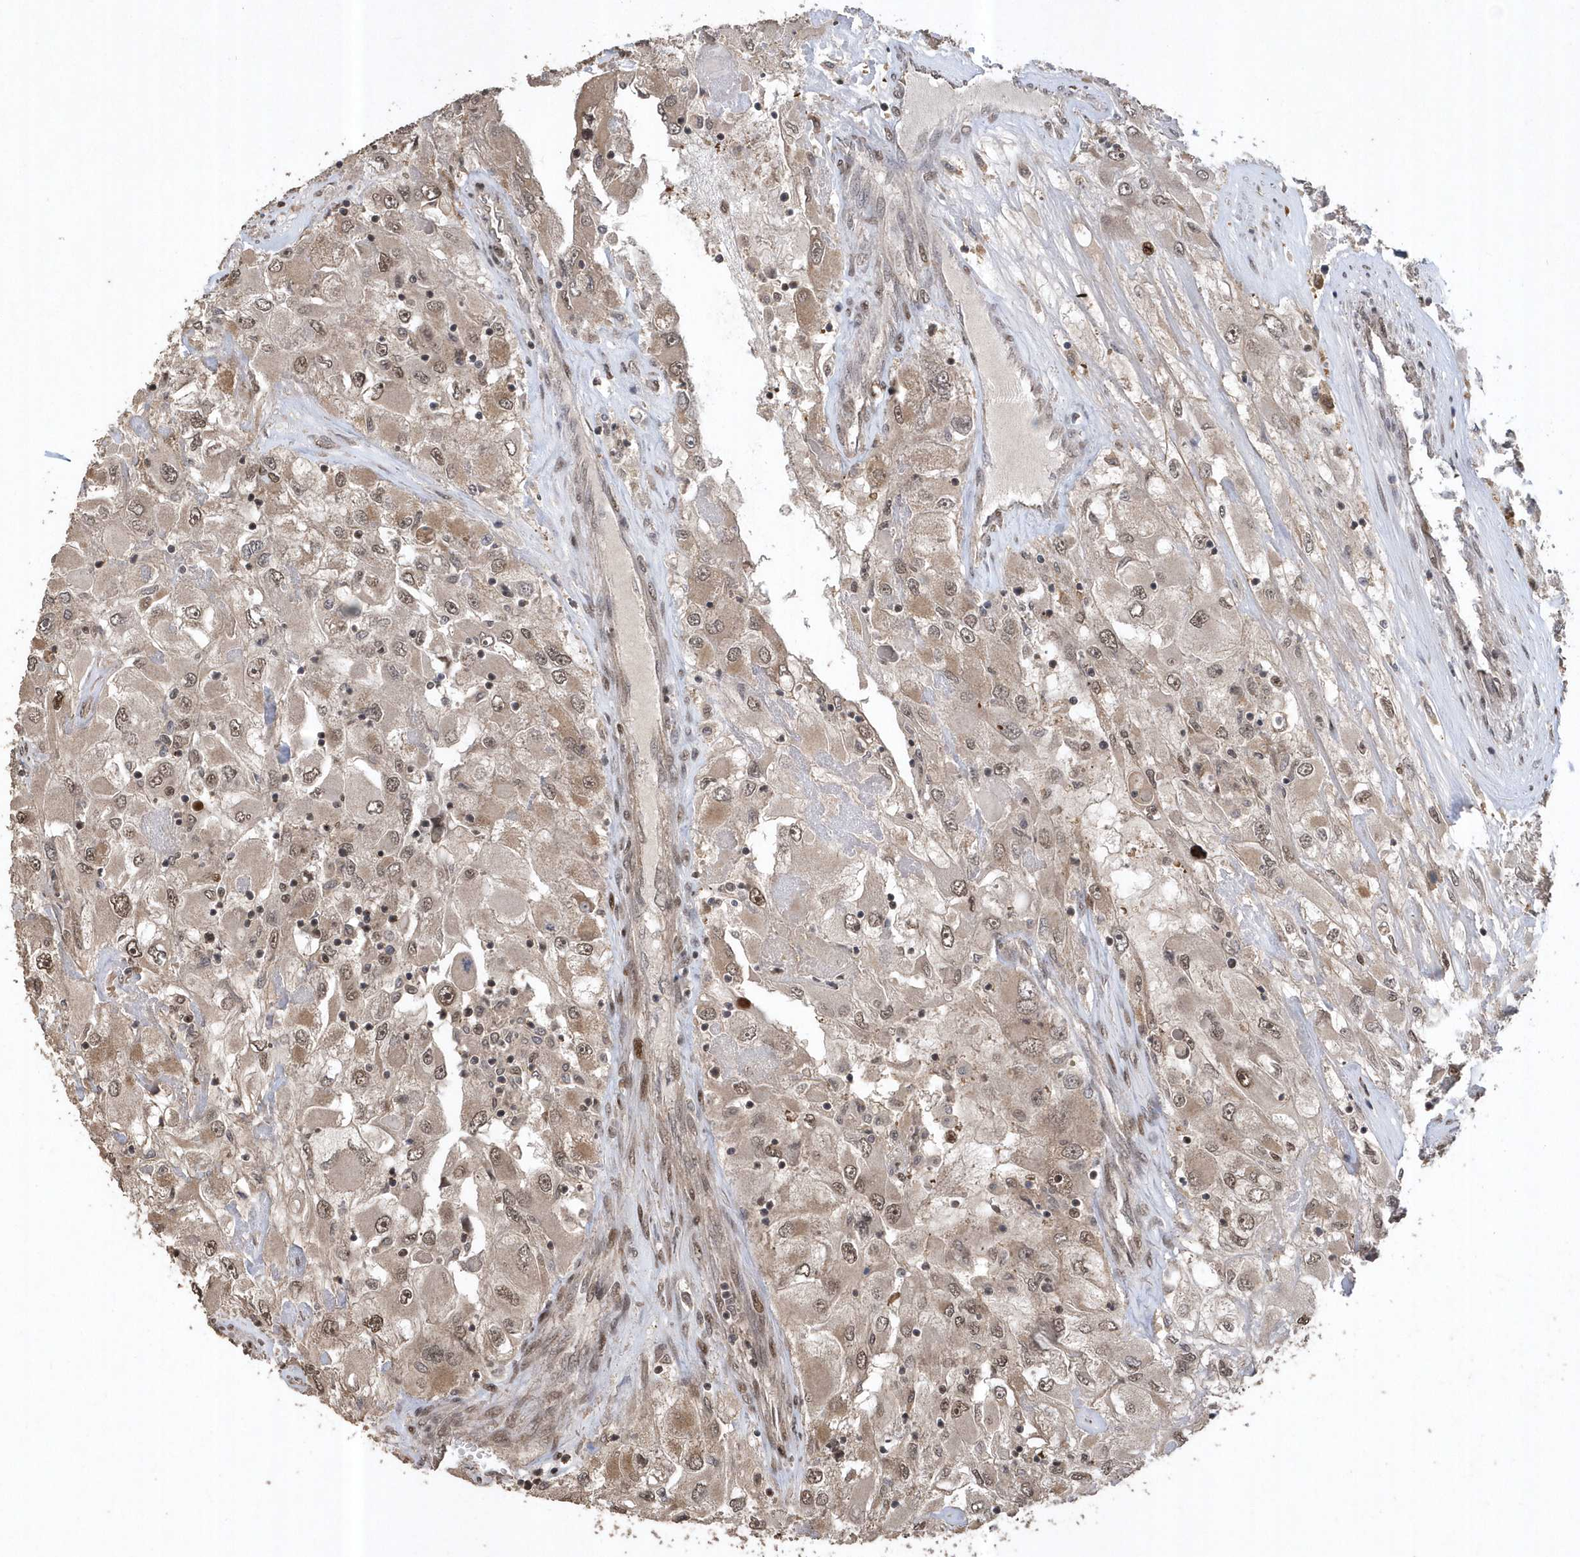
{"staining": {"intensity": "moderate", "quantity": ">75%", "location": "nuclear"}, "tissue": "renal cancer", "cell_type": "Tumor cells", "image_type": "cancer", "snomed": [{"axis": "morphology", "description": "Adenocarcinoma, NOS"}, {"axis": "topography", "description": "Kidney"}], "caption": "This photomicrograph exhibits immunohistochemistry staining of renal cancer, with medium moderate nuclear staining in about >75% of tumor cells.", "gene": "INTS12", "patient": {"sex": "female", "age": 52}}